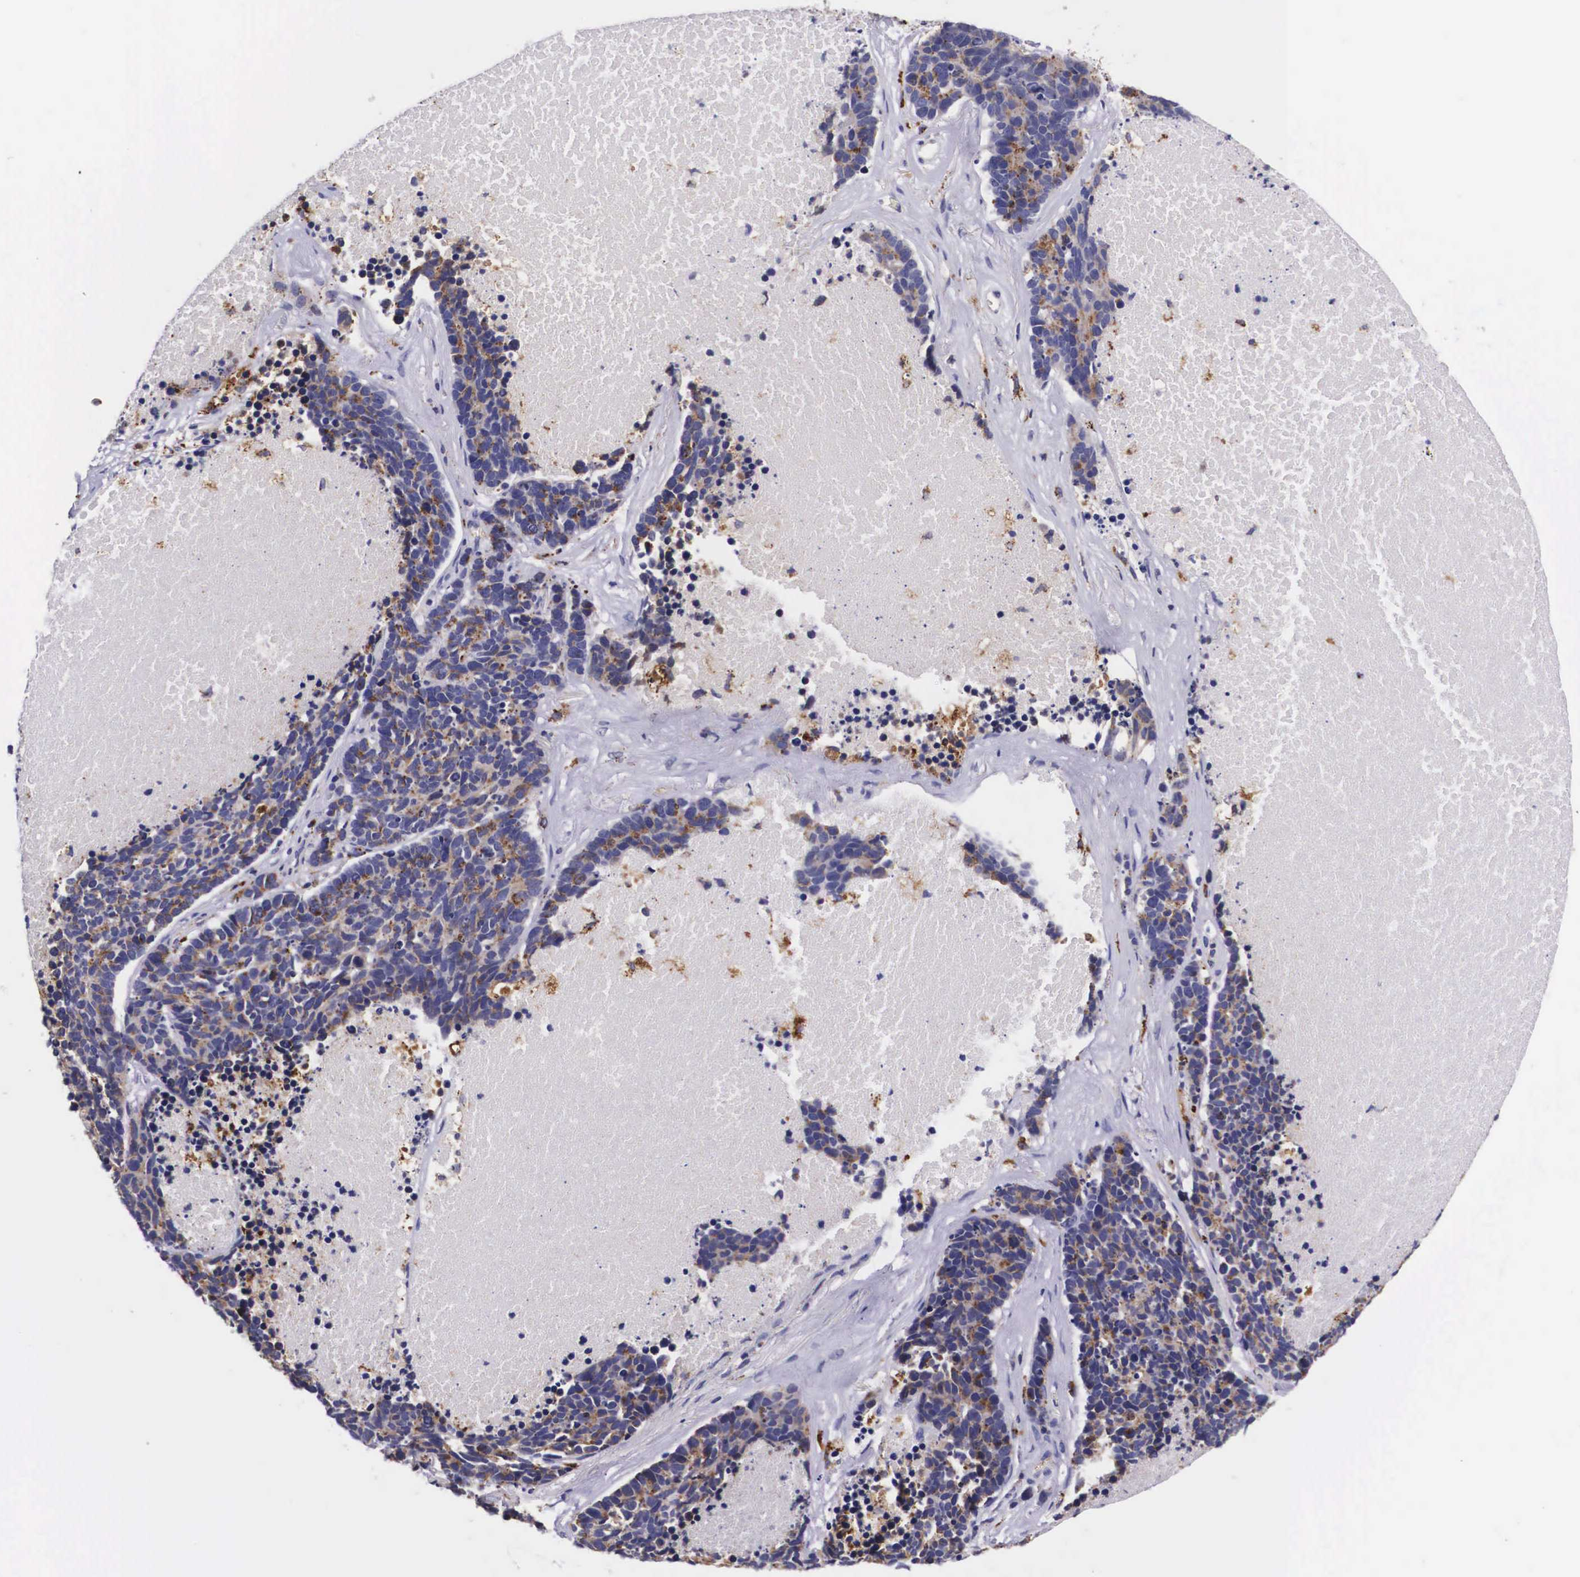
{"staining": {"intensity": "weak", "quantity": "25%-75%", "location": "cytoplasmic/membranous"}, "tissue": "lung cancer", "cell_type": "Tumor cells", "image_type": "cancer", "snomed": [{"axis": "morphology", "description": "Neoplasm, malignant, NOS"}, {"axis": "topography", "description": "Lung"}], "caption": "Immunohistochemical staining of human lung cancer (neoplasm (malignant)) displays low levels of weak cytoplasmic/membranous protein positivity in about 25%-75% of tumor cells.", "gene": "NAGA", "patient": {"sex": "female", "age": 75}}